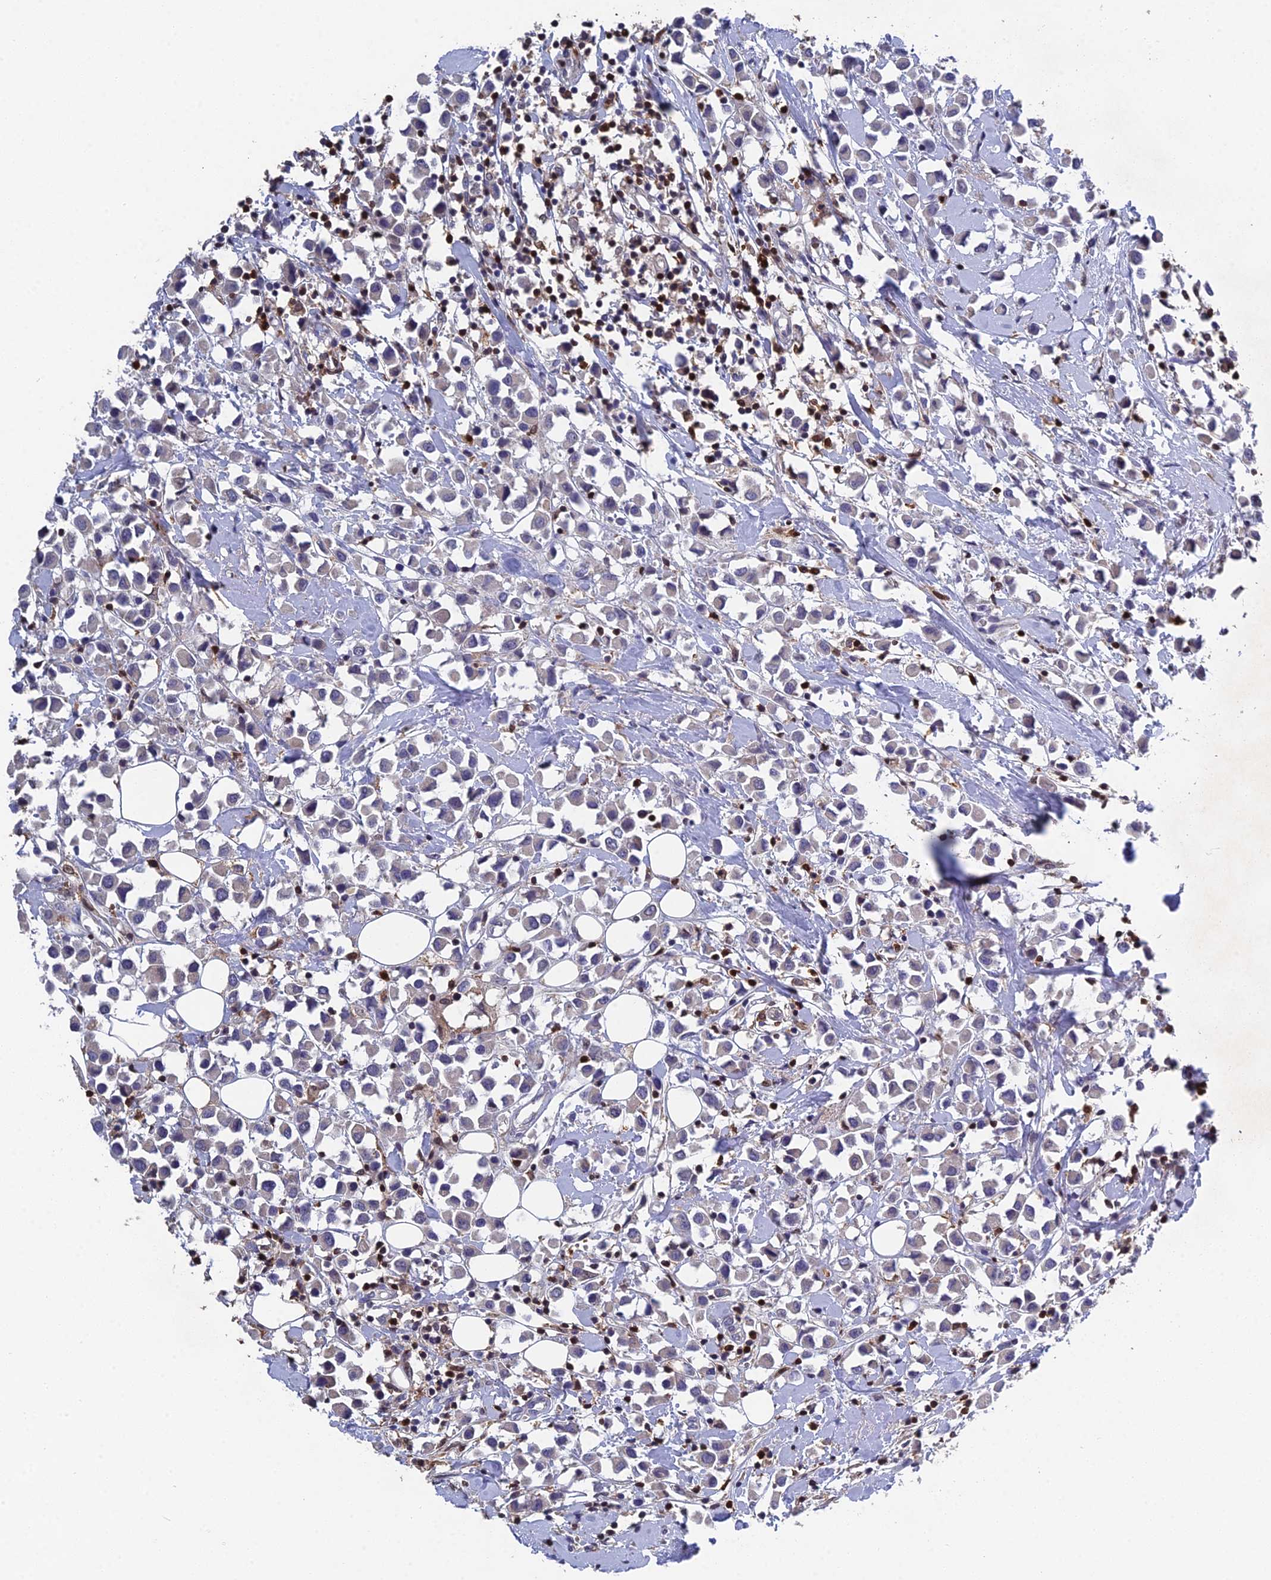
{"staining": {"intensity": "negative", "quantity": "none", "location": "none"}, "tissue": "breast cancer", "cell_type": "Tumor cells", "image_type": "cancer", "snomed": [{"axis": "morphology", "description": "Duct carcinoma"}, {"axis": "topography", "description": "Breast"}], "caption": "The photomicrograph exhibits no significant expression in tumor cells of breast cancer (intraductal carcinoma).", "gene": "GALK2", "patient": {"sex": "female", "age": 61}}